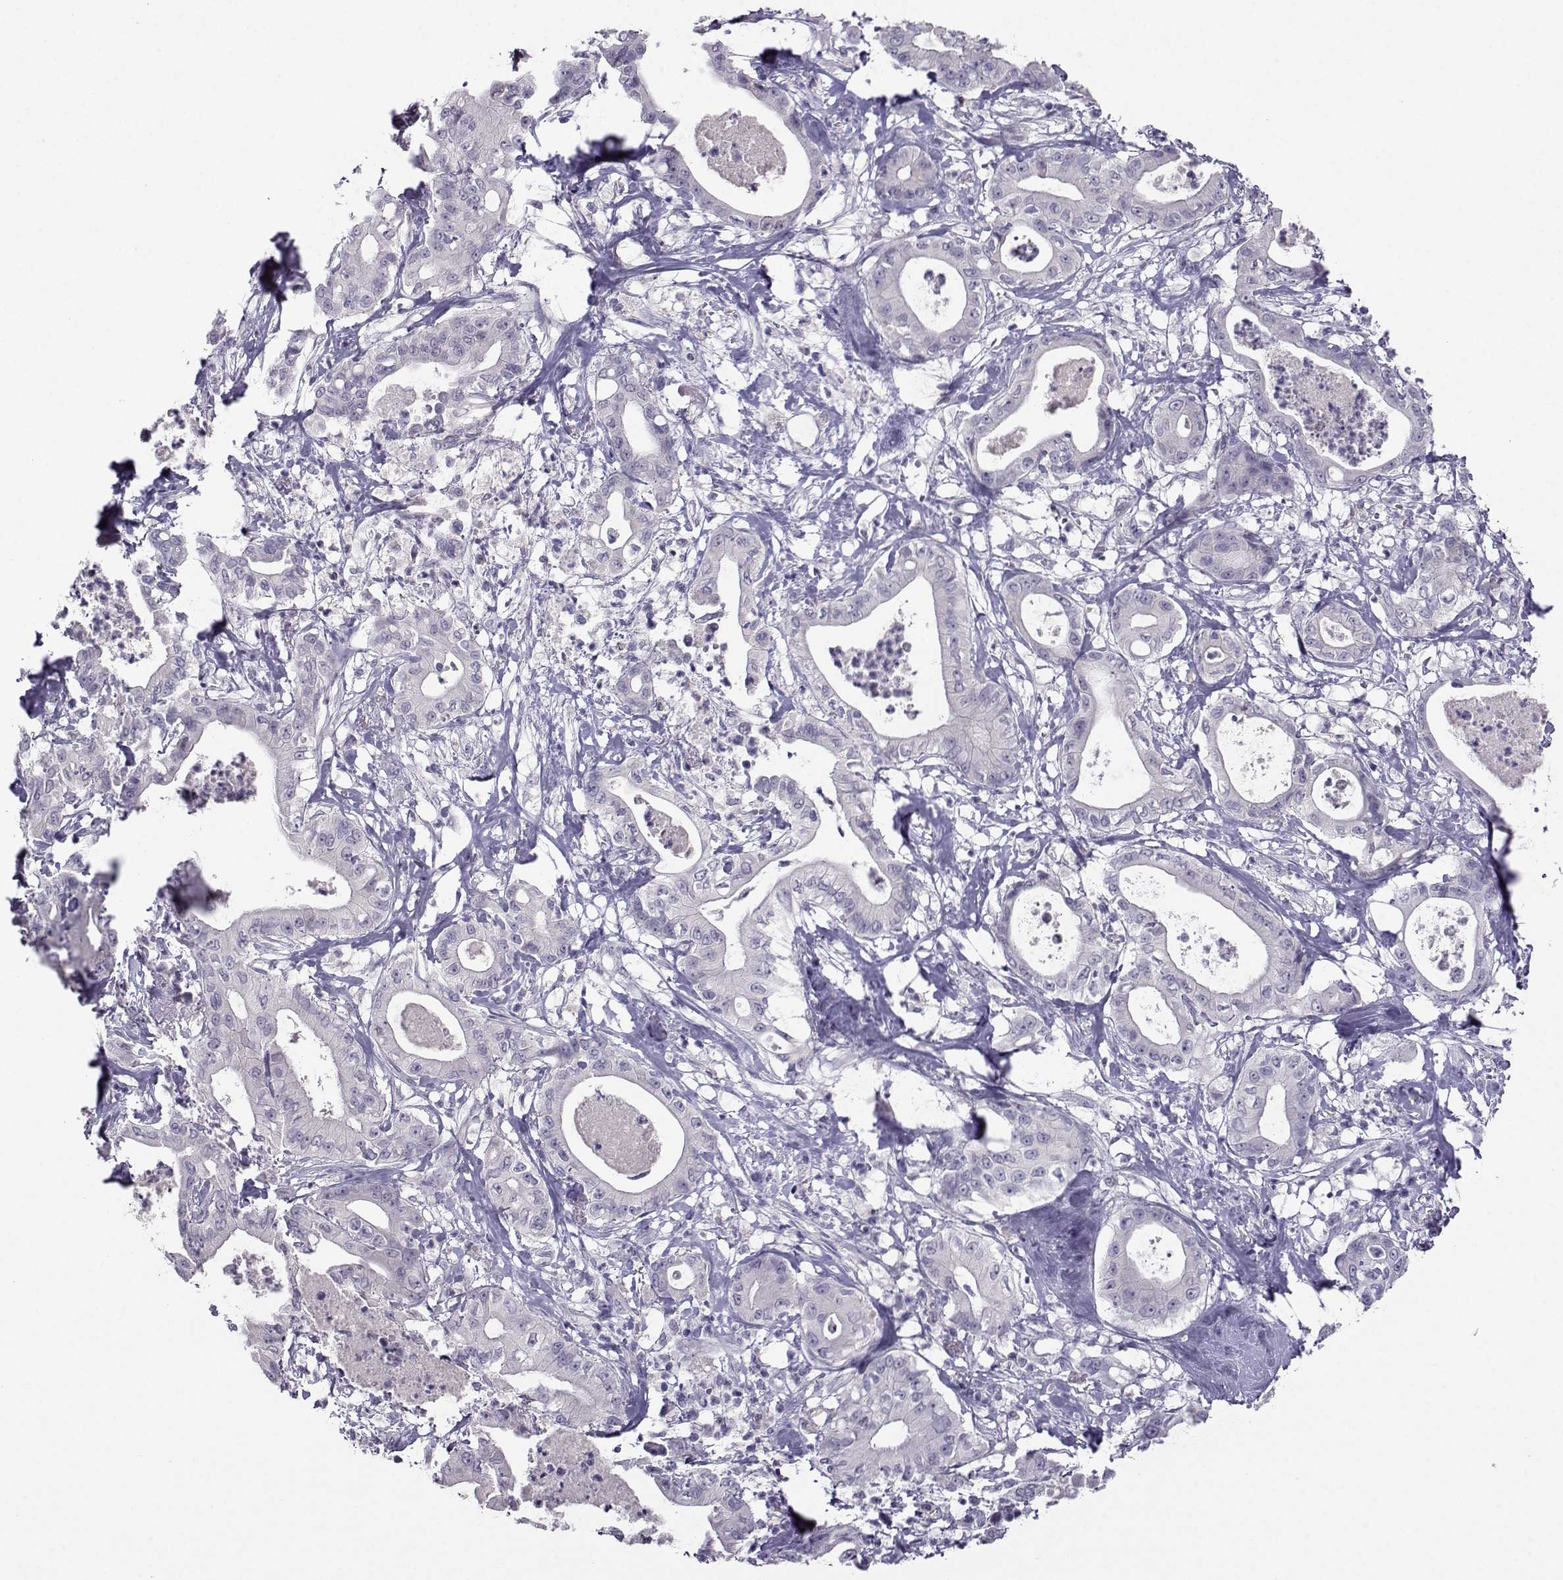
{"staining": {"intensity": "negative", "quantity": "none", "location": "none"}, "tissue": "pancreatic cancer", "cell_type": "Tumor cells", "image_type": "cancer", "snomed": [{"axis": "morphology", "description": "Adenocarcinoma, NOS"}, {"axis": "topography", "description": "Pancreas"}], "caption": "A histopathology image of pancreatic cancer (adenocarcinoma) stained for a protein demonstrates no brown staining in tumor cells.", "gene": "CRYBB1", "patient": {"sex": "male", "age": 71}}